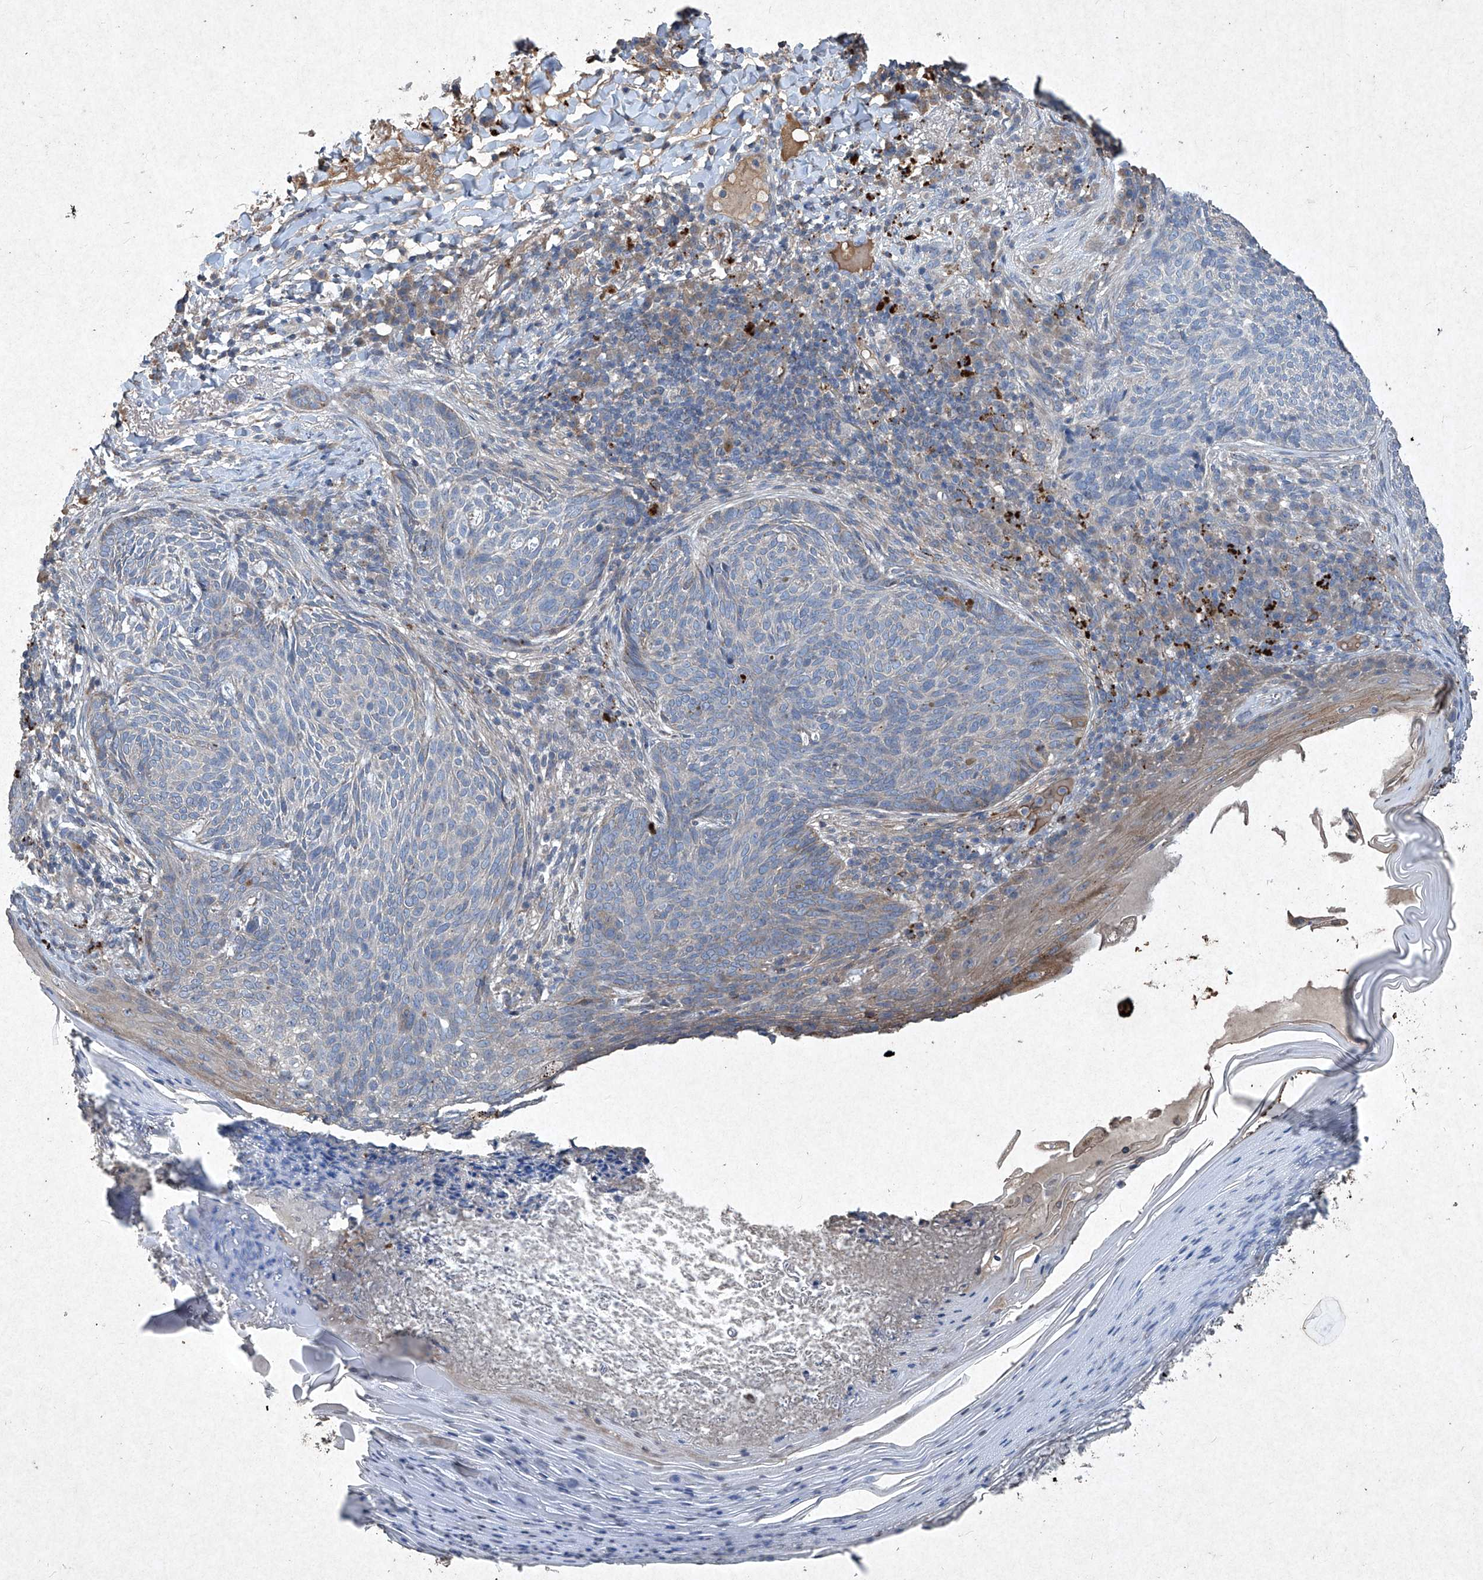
{"staining": {"intensity": "negative", "quantity": "none", "location": "none"}, "tissue": "skin cancer", "cell_type": "Tumor cells", "image_type": "cancer", "snomed": [{"axis": "morphology", "description": "Basal cell carcinoma"}, {"axis": "topography", "description": "Skin"}], "caption": "Tumor cells are negative for brown protein staining in basal cell carcinoma (skin).", "gene": "MED16", "patient": {"sex": "male", "age": 85}}